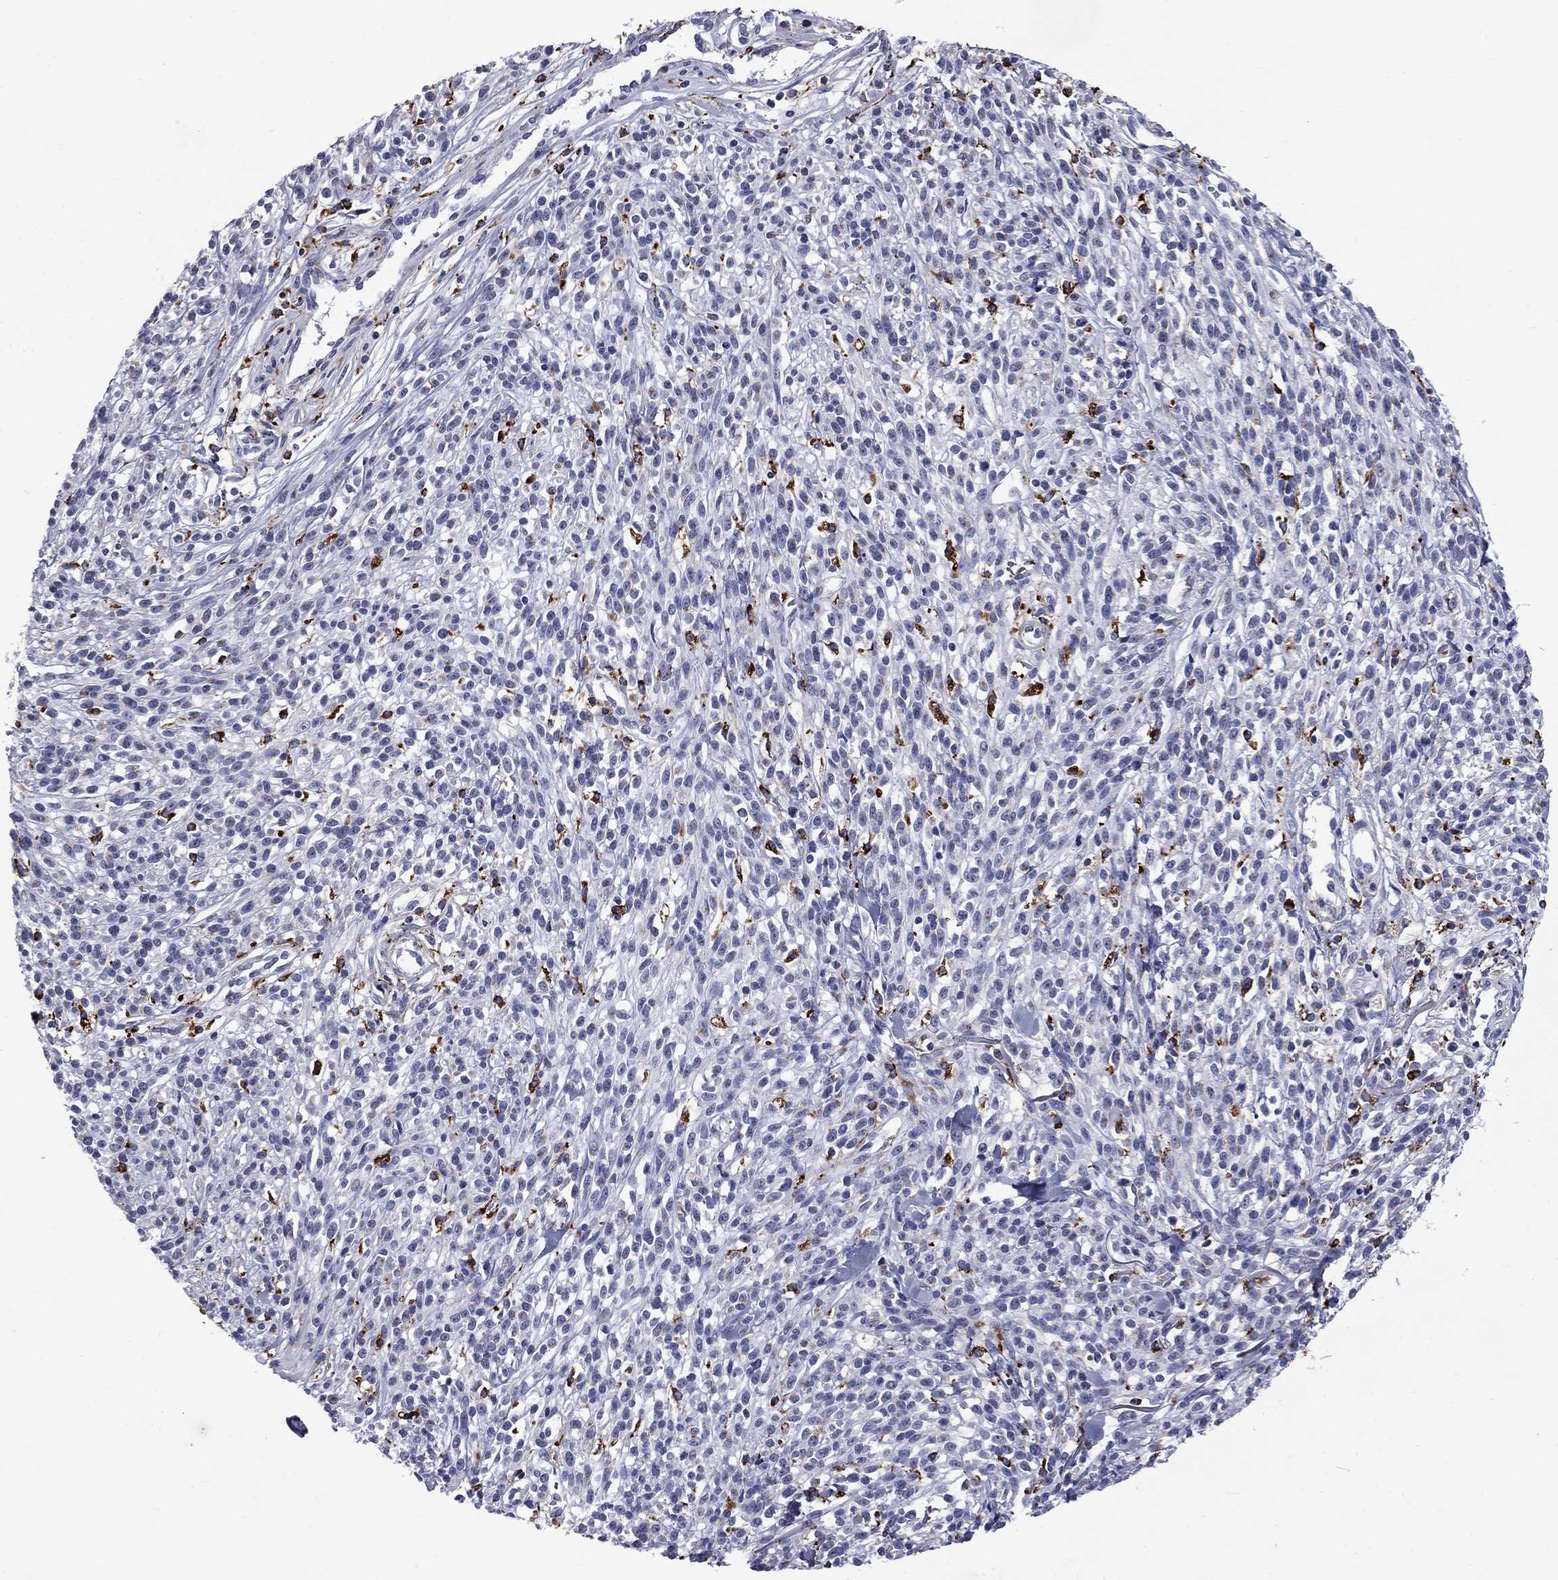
{"staining": {"intensity": "negative", "quantity": "none", "location": "none"}, "tissue": "melanoma", "cell_type": "Tumor cells", "image_type": "cancer", "snomed": [{"axis": "morphology", "description": "Malignant melanoma, NOS"}, {"axis": "topography", "description": "Skin"}, {"axis": "topography", "description": "Skin of trunk"}], "caption": "Immunohistochemistry (IHC) histopathology image of neoplastic tissue: human malignant melanoma stained with DAB exhibits no significant protein staining in tumor cells.", "gene": "MADCAM1", "patient": {"sex": "male", "age": 74}}